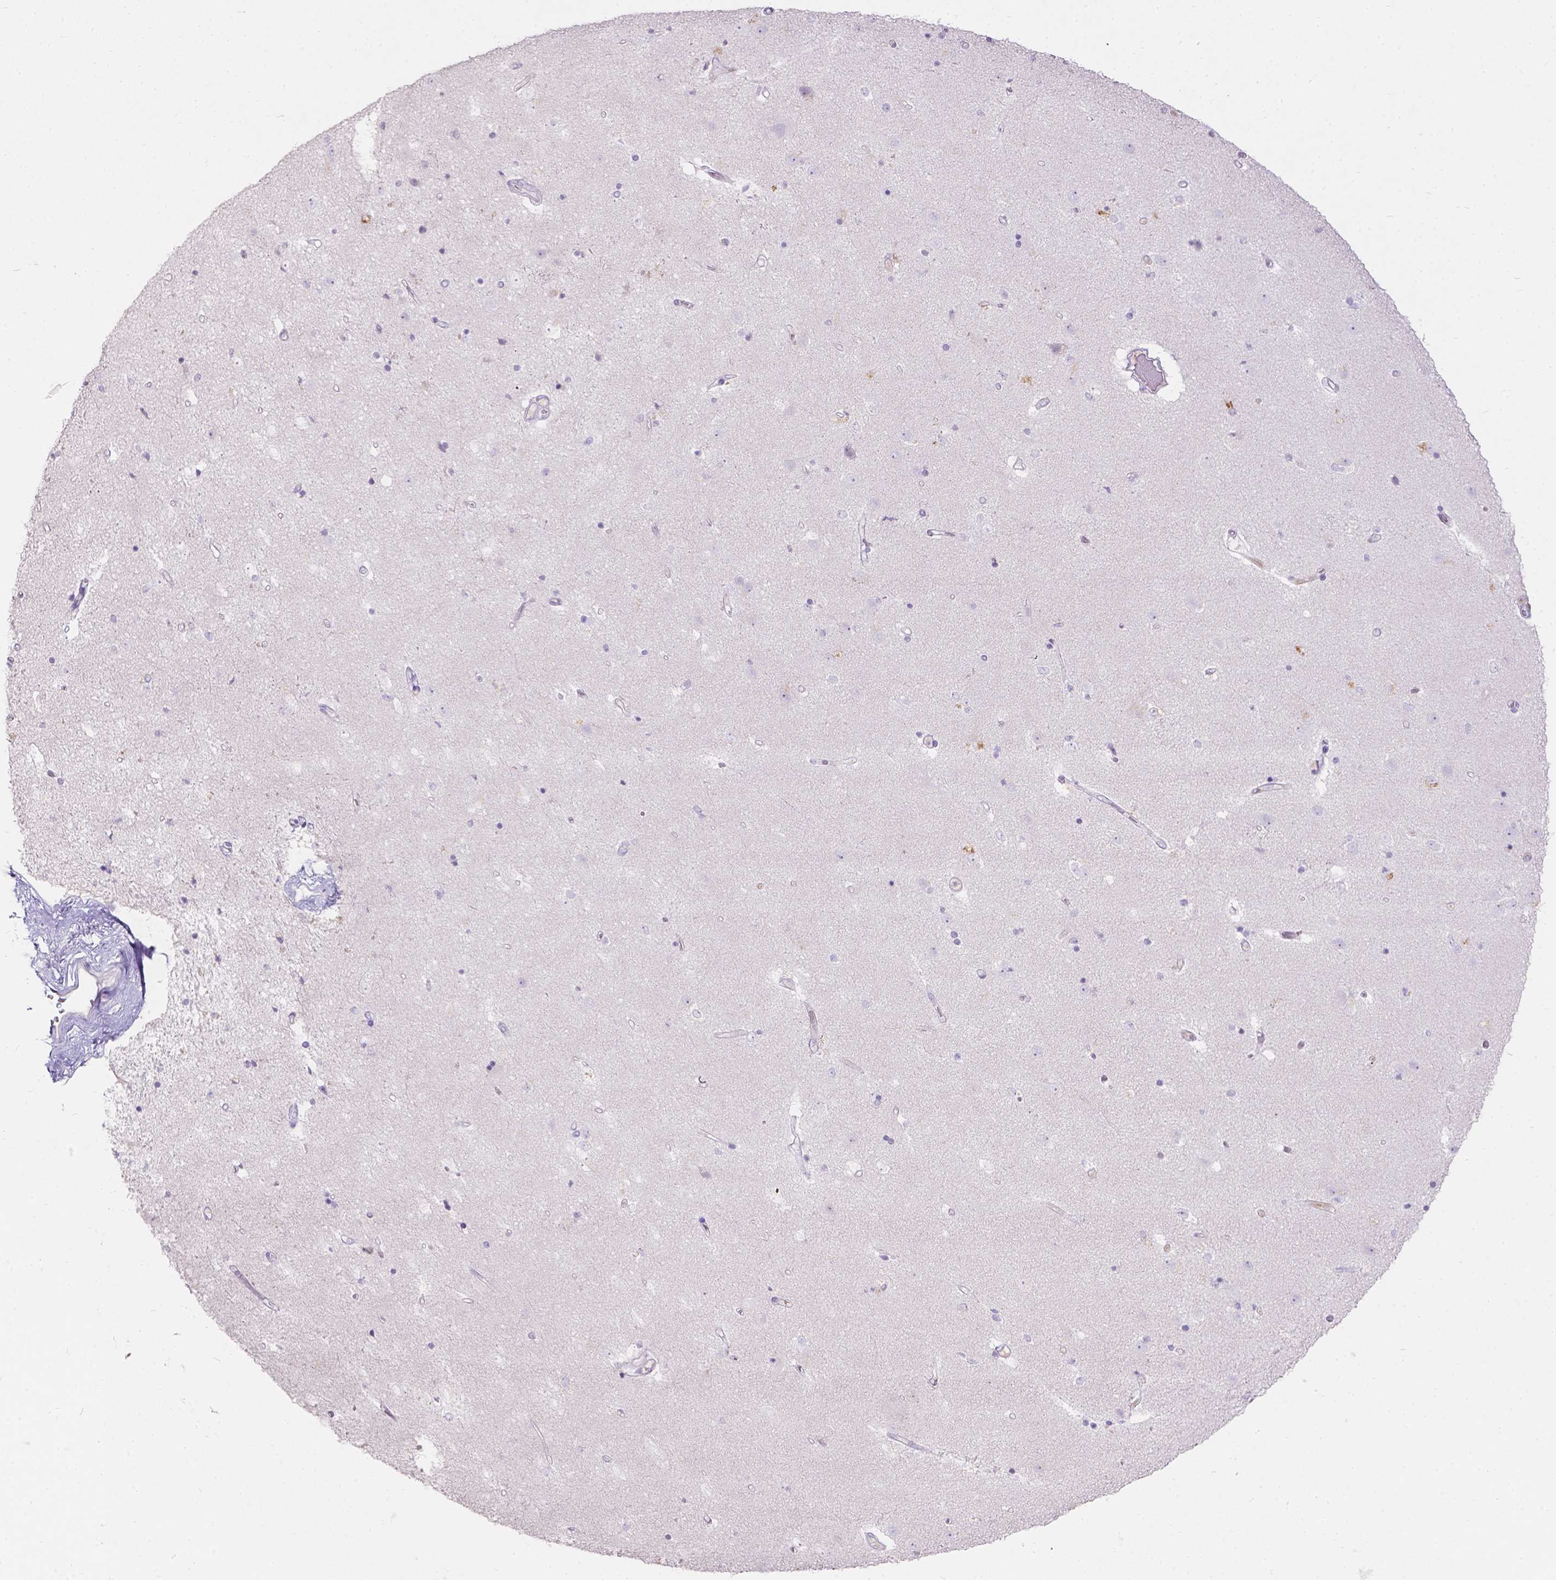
{"staining": {"intensity": "negative", "quantity": "none", "location": "none"}, "tissue": "caudate", "cell_type": "Glial cells", "image_type": "normal", "snomed": [{"axis": "morphology", "description": "Normal tissue, NOS"}, {"axis": "topography", "description": "Lateral ventricle wall"}], "caption": "Immunohistochemical staining of unremarkable human caudate exhibits no significant staining in glial cells.", "gene": "GAL3ST2", "patient": {"sex": "female", "age": 71}}